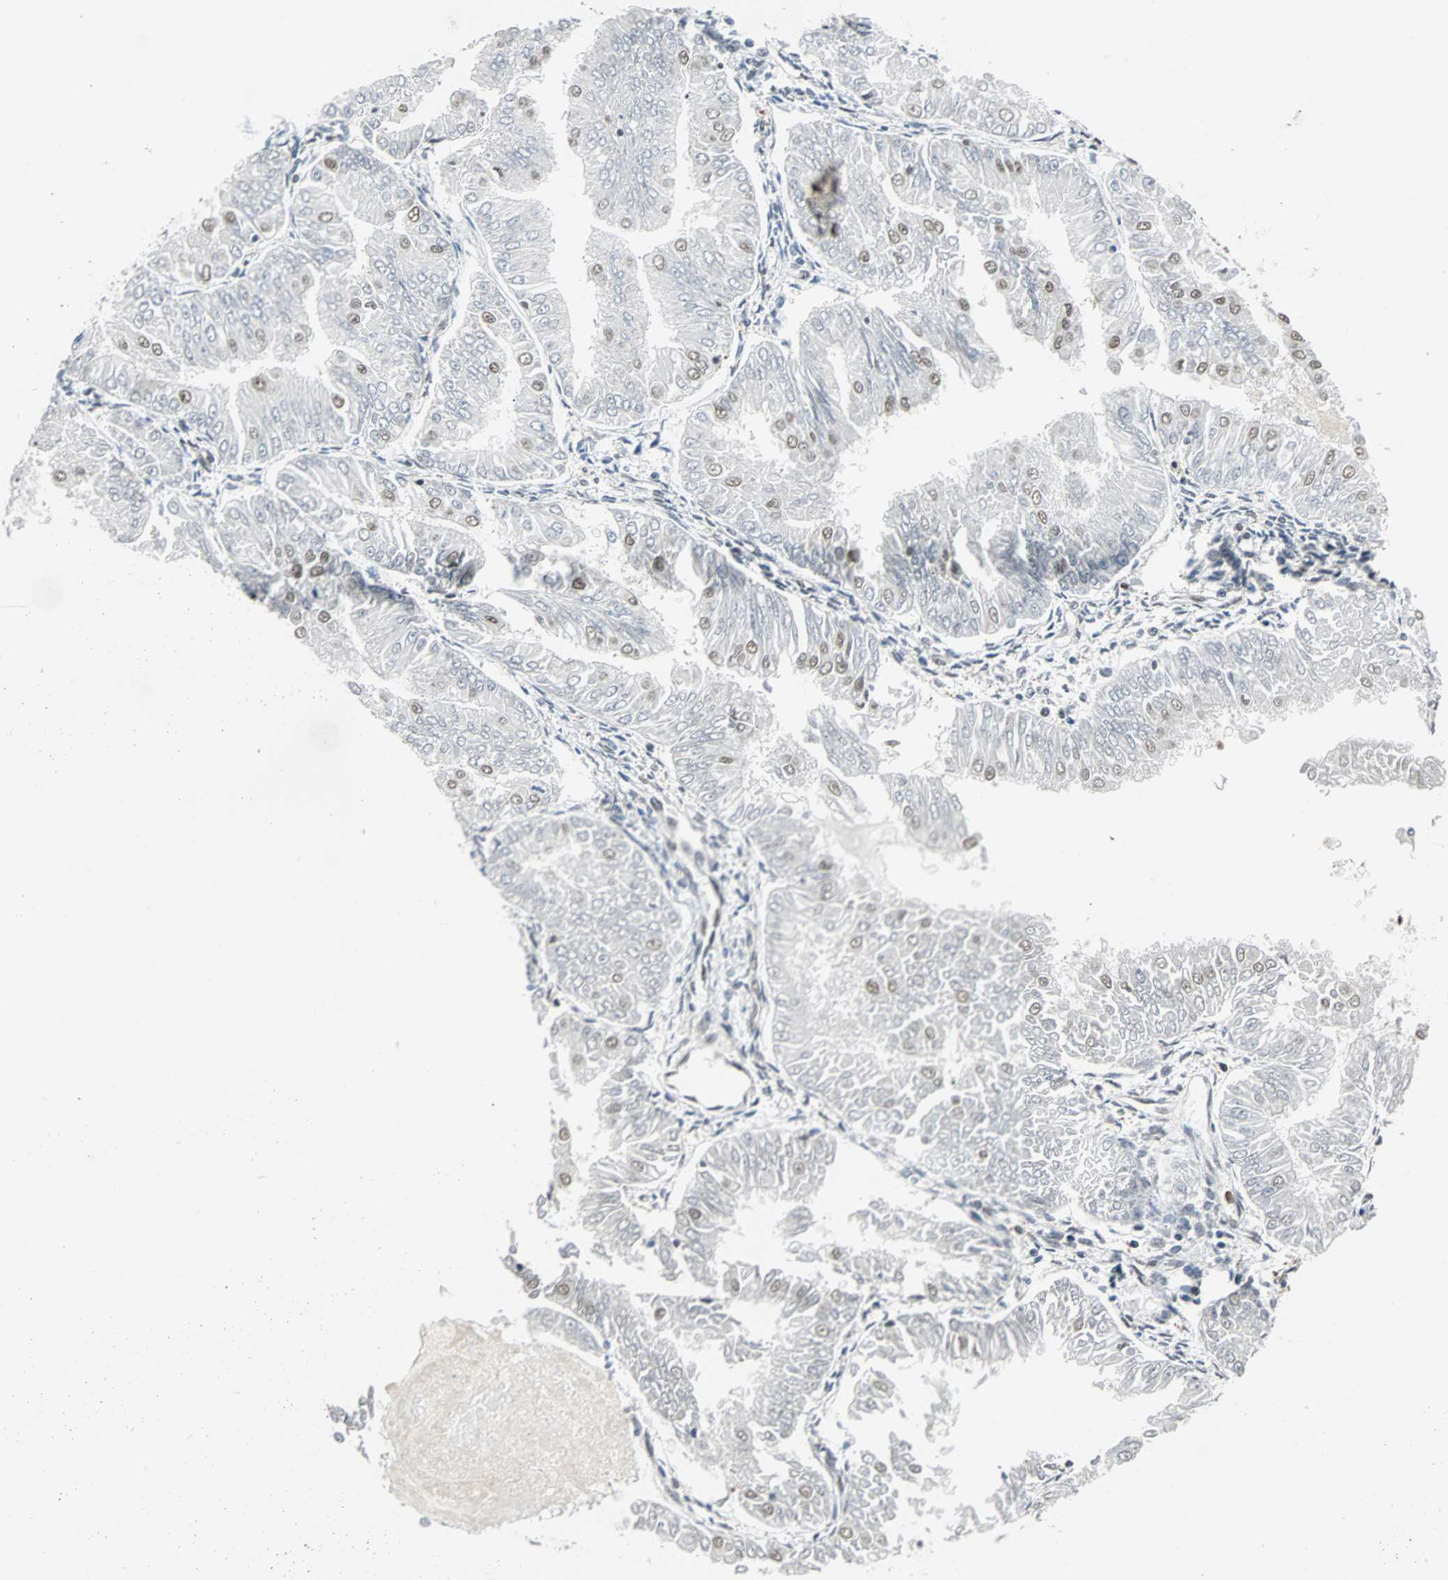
{"staining": {"intensity": "moderate", "quantity": "<25%", "location": "nuclear"}, "tissue": "endometrial cancer", "cell_type": "Tumor cells", "image_type": "cancer", "snomed": [{"axis": "morphology", "description": "Adenocarcinoma, NOS"}, {"axis": "topography", "description": "Endometrium"}], "caption": "An immunohistochemistry photomicrograph of tumor tissue is shown. Protein staining in brown labels moderate nuclear positivity in adenocarcinoma (endometrial) within tumor cells. The protein is stained brown, and the nuclei are stained in blue (DAB IHC with brightfield microscopy, high magnification).", "gene": "XRCC4", "patient": {"sex": "female", "age": 53}}